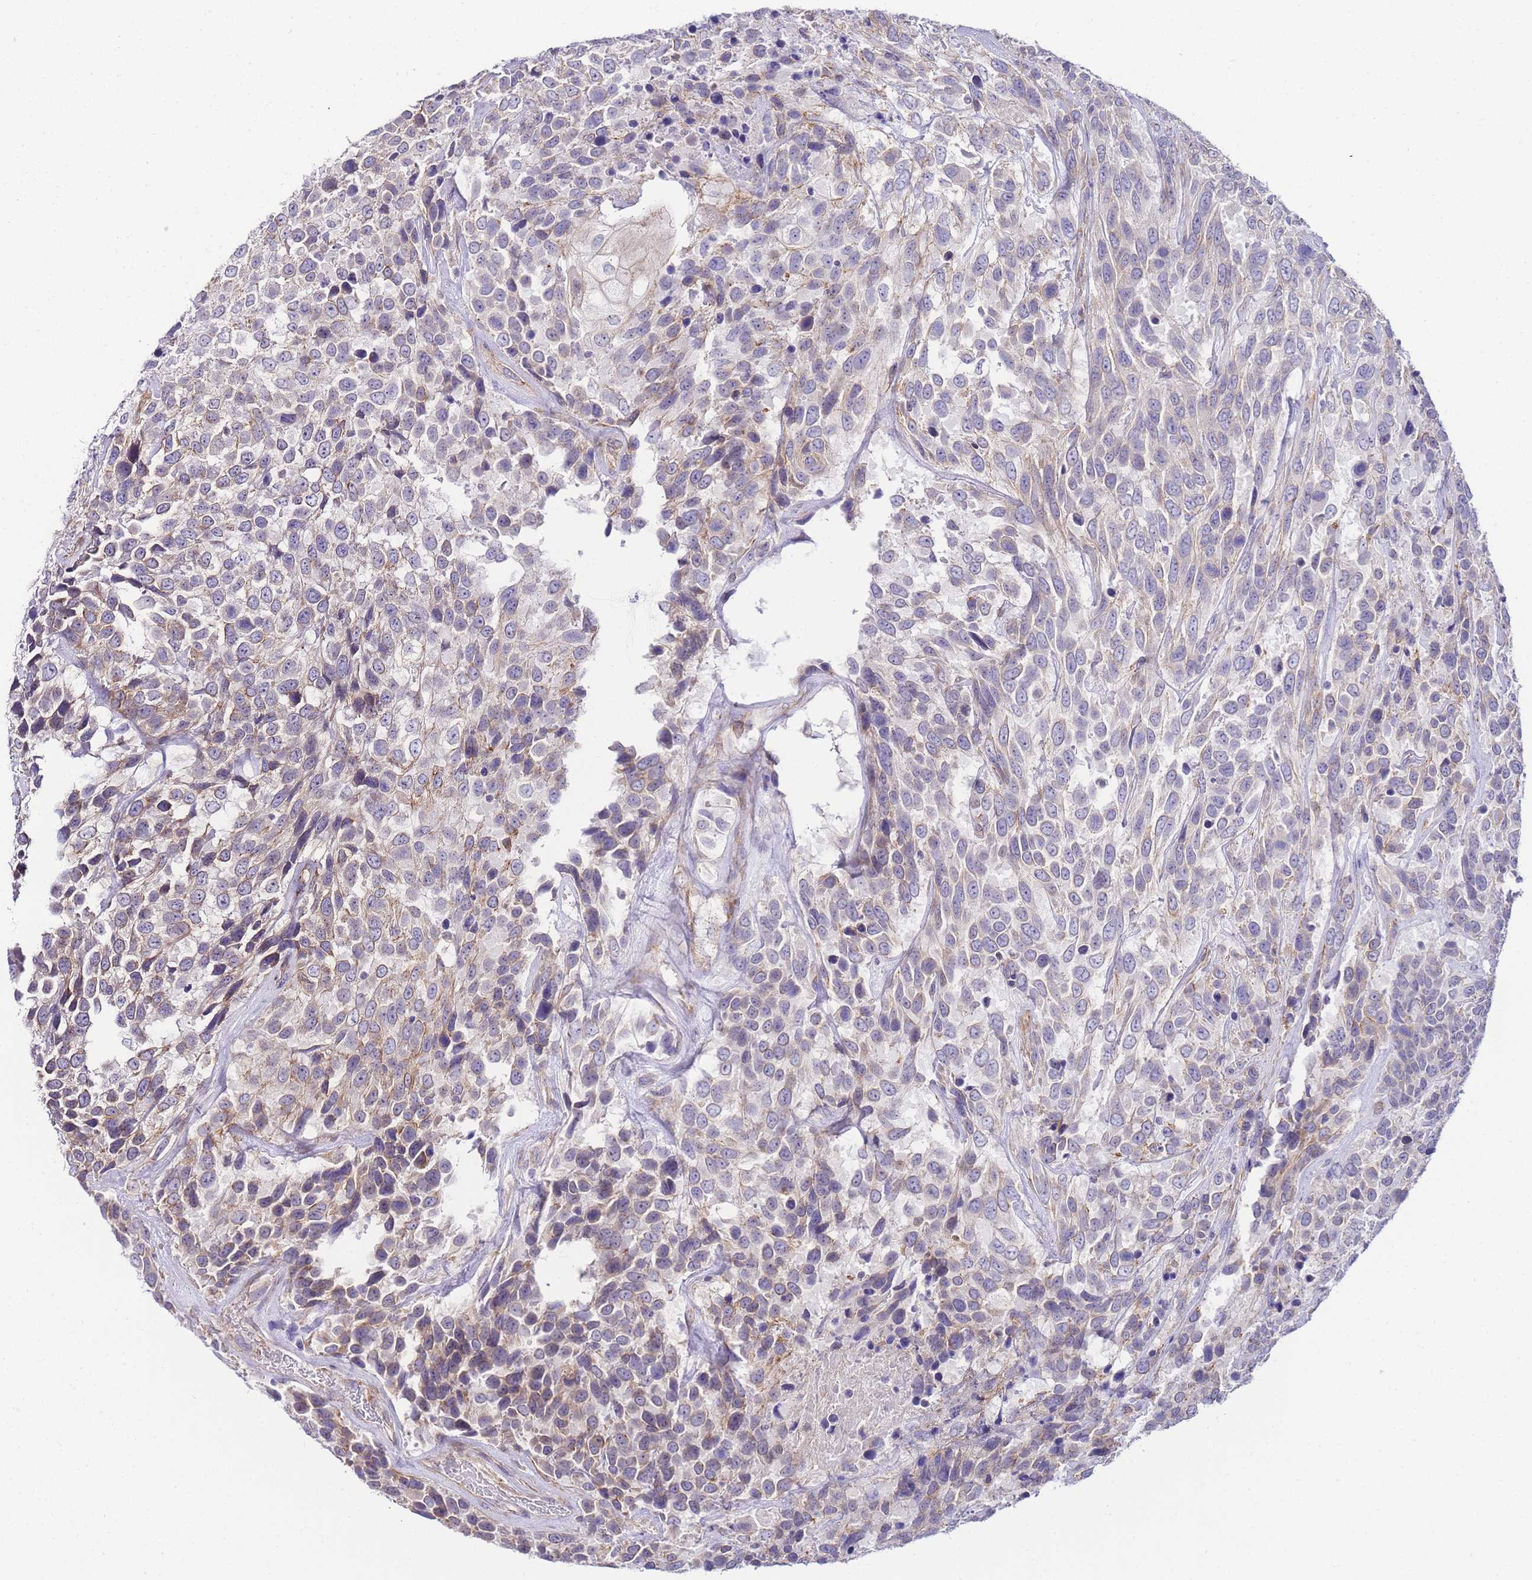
{"staining": {"intensity": "weak", "quantity": "<25%", "location": "cytoplasmic/membranous"}, "tissue": "urothelial cancer", "cell_type": "Tumor cells", "image_type": "cancer", "snomed": [{"axis": "morphology", "description": "Urothelial carcinoma, High grade"}, {"axis": "topography", "description": "Urinary bladder"}], "caption": "An immunohistochemistry (IHC) histopathology image of urothelial cancer is shown. There is no staining in tumor cells of urothelial cancer.", "gene": "PDCD7", "patient": {"sex": "female", "age": 70}}